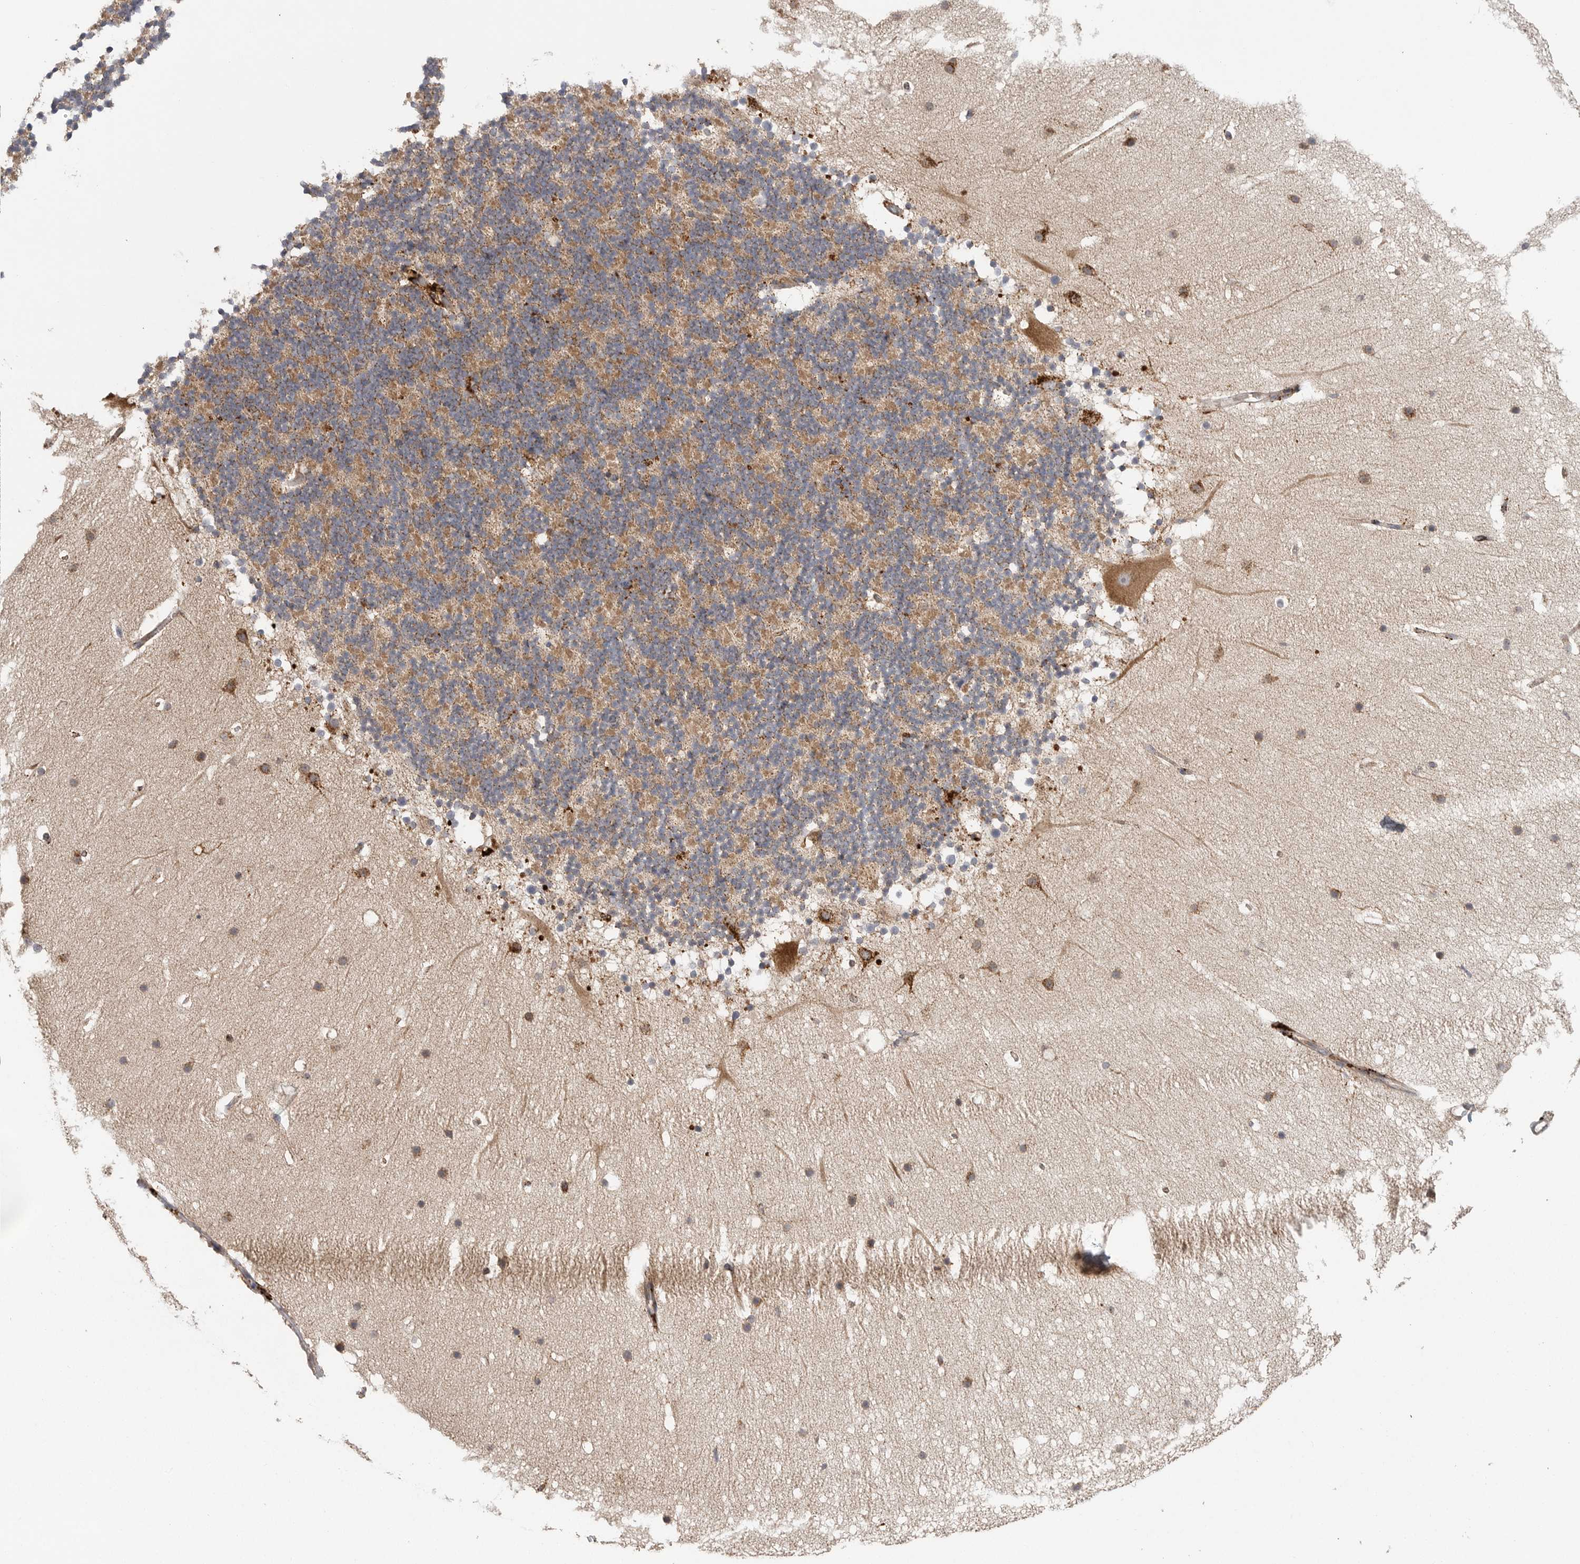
{"staining": {"intensity": "moderate", "quantity": ">75%", "location": "cytoplasmic/membranous"}, "tissue": "cerebellum", "cell_type": "Cells in granular layer", "image_type": "normal", "snomed": [{"axis": "morphology", "description": "Normal tissue, NOS"}, {"axis": "topography", "description": "Cerebellum"}], "caption": "This micrograph demonstrates immunohistochemistry (IHC) staining of benign human cerebellum, with medium moderate cytoplasmic/membranous staining in approximately >75% of cells in granular layer.", "gene": "GALNS", "patient": {"sex": "male", "age": 57}}